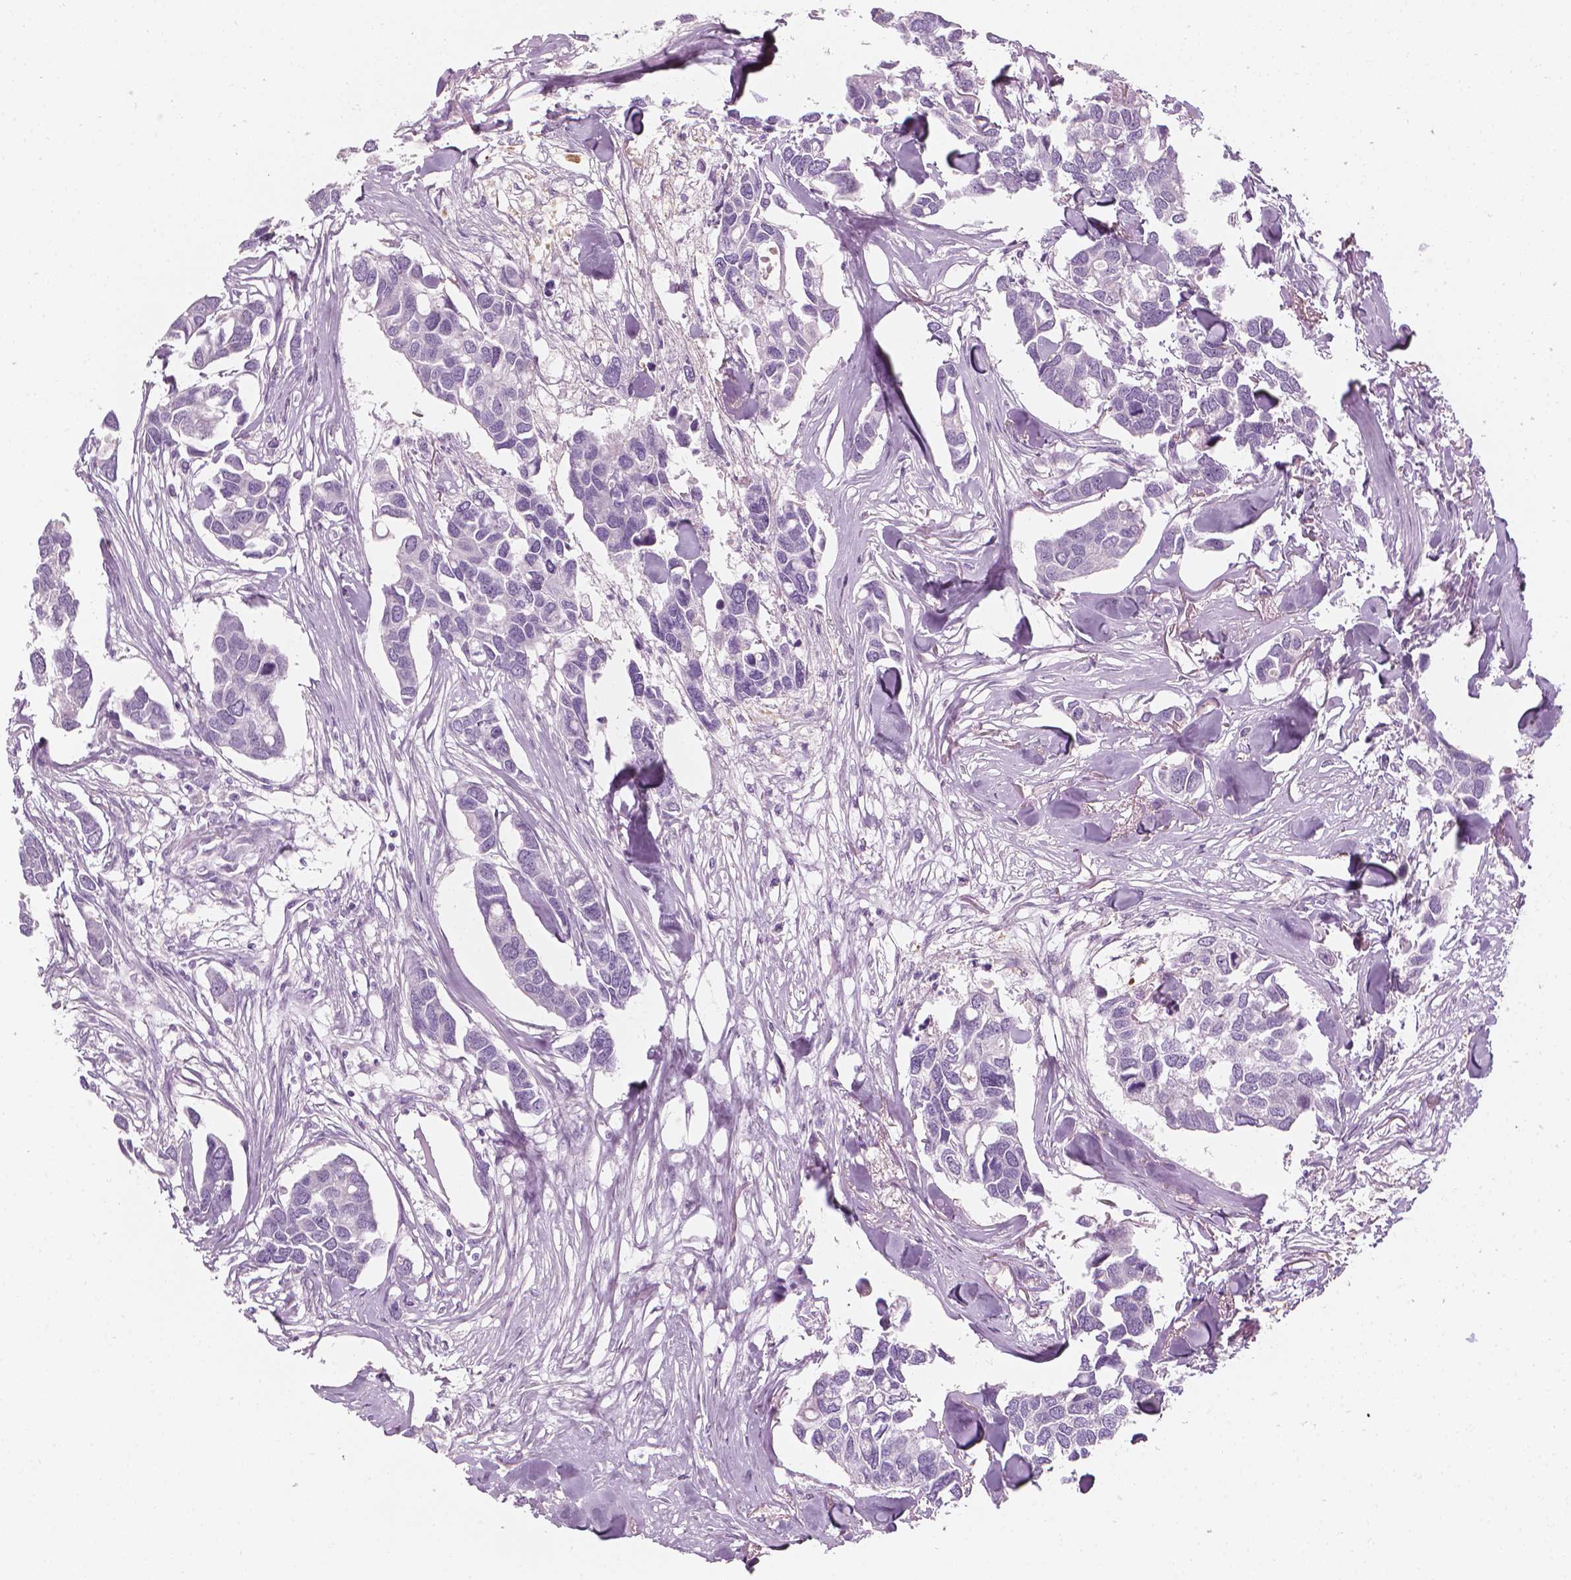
{"staining": {"intensity": "negative", "quantity": "none", "location": "none"}, "tissue": "breast cancer", "cell_type": "Tumor cells", "image_type": "cancer", "snomed": [{"axis": "morphology", "description": "Duct carcinoma"}, {"axis": "topography", "description": "Breast"}], "caption": "Tumor cells are negative for brown protein staining in invasive ductal carcinoma (breast).", "gene": "SHMT1", "patient": {"sex": "female", "age": 83}}